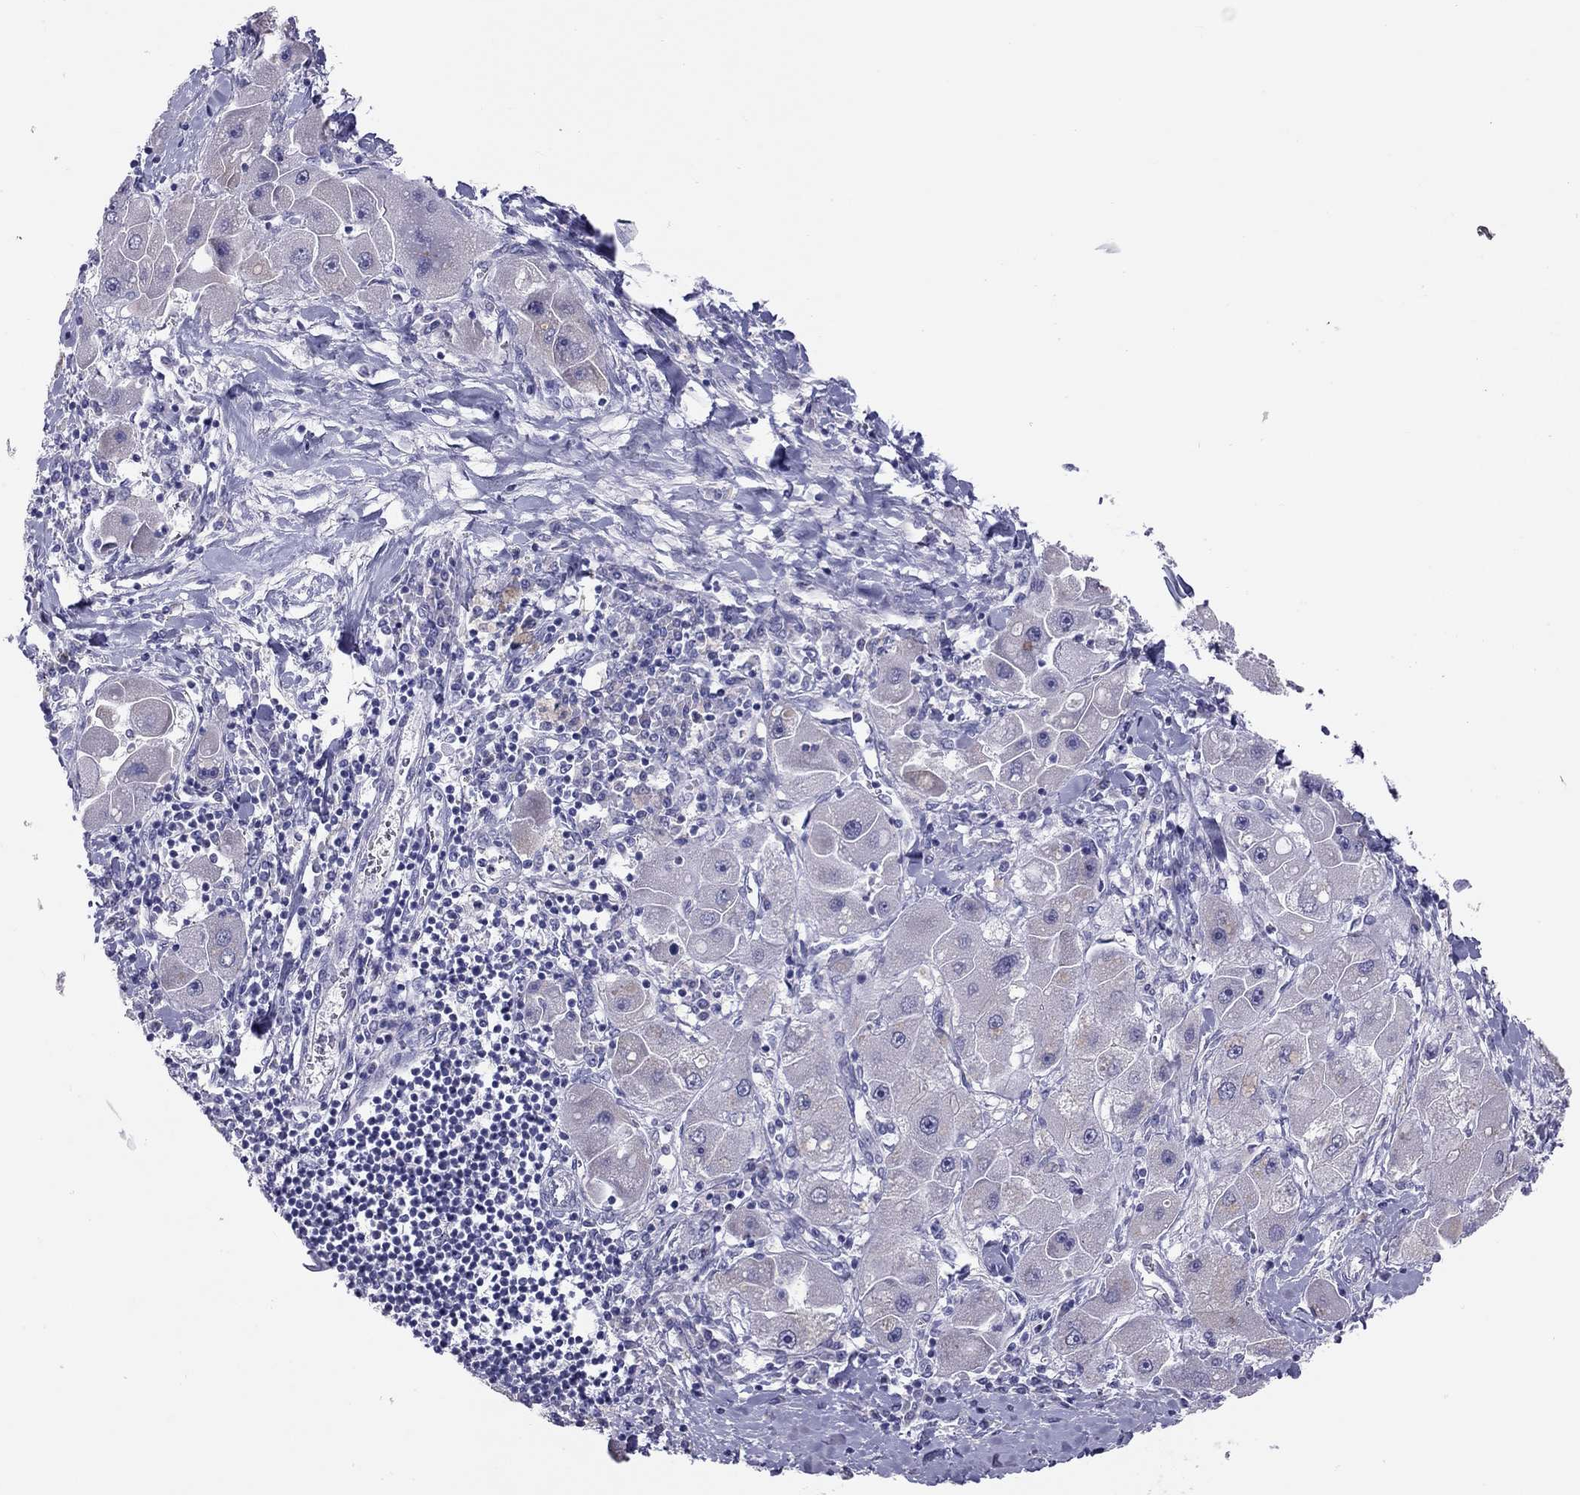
{"staining": {"intensity": "negative", "quantity": "none", "location": "none"}, "tissue": "liver cancer", "cell_type": "Tumor cells", "image_type": "cancer", "snomed": [{"axis": "morphology", "description": "Carcinoma, Hepatocellular, NOS"}, {"axis": "topography", "description": "Liver"}], "caption": "Liver cancer stained for a protein using IHC demonstrates no positivity tumor cells.", "gene": "FRMD1", "patient": {"sex": "male", "age": 24}}